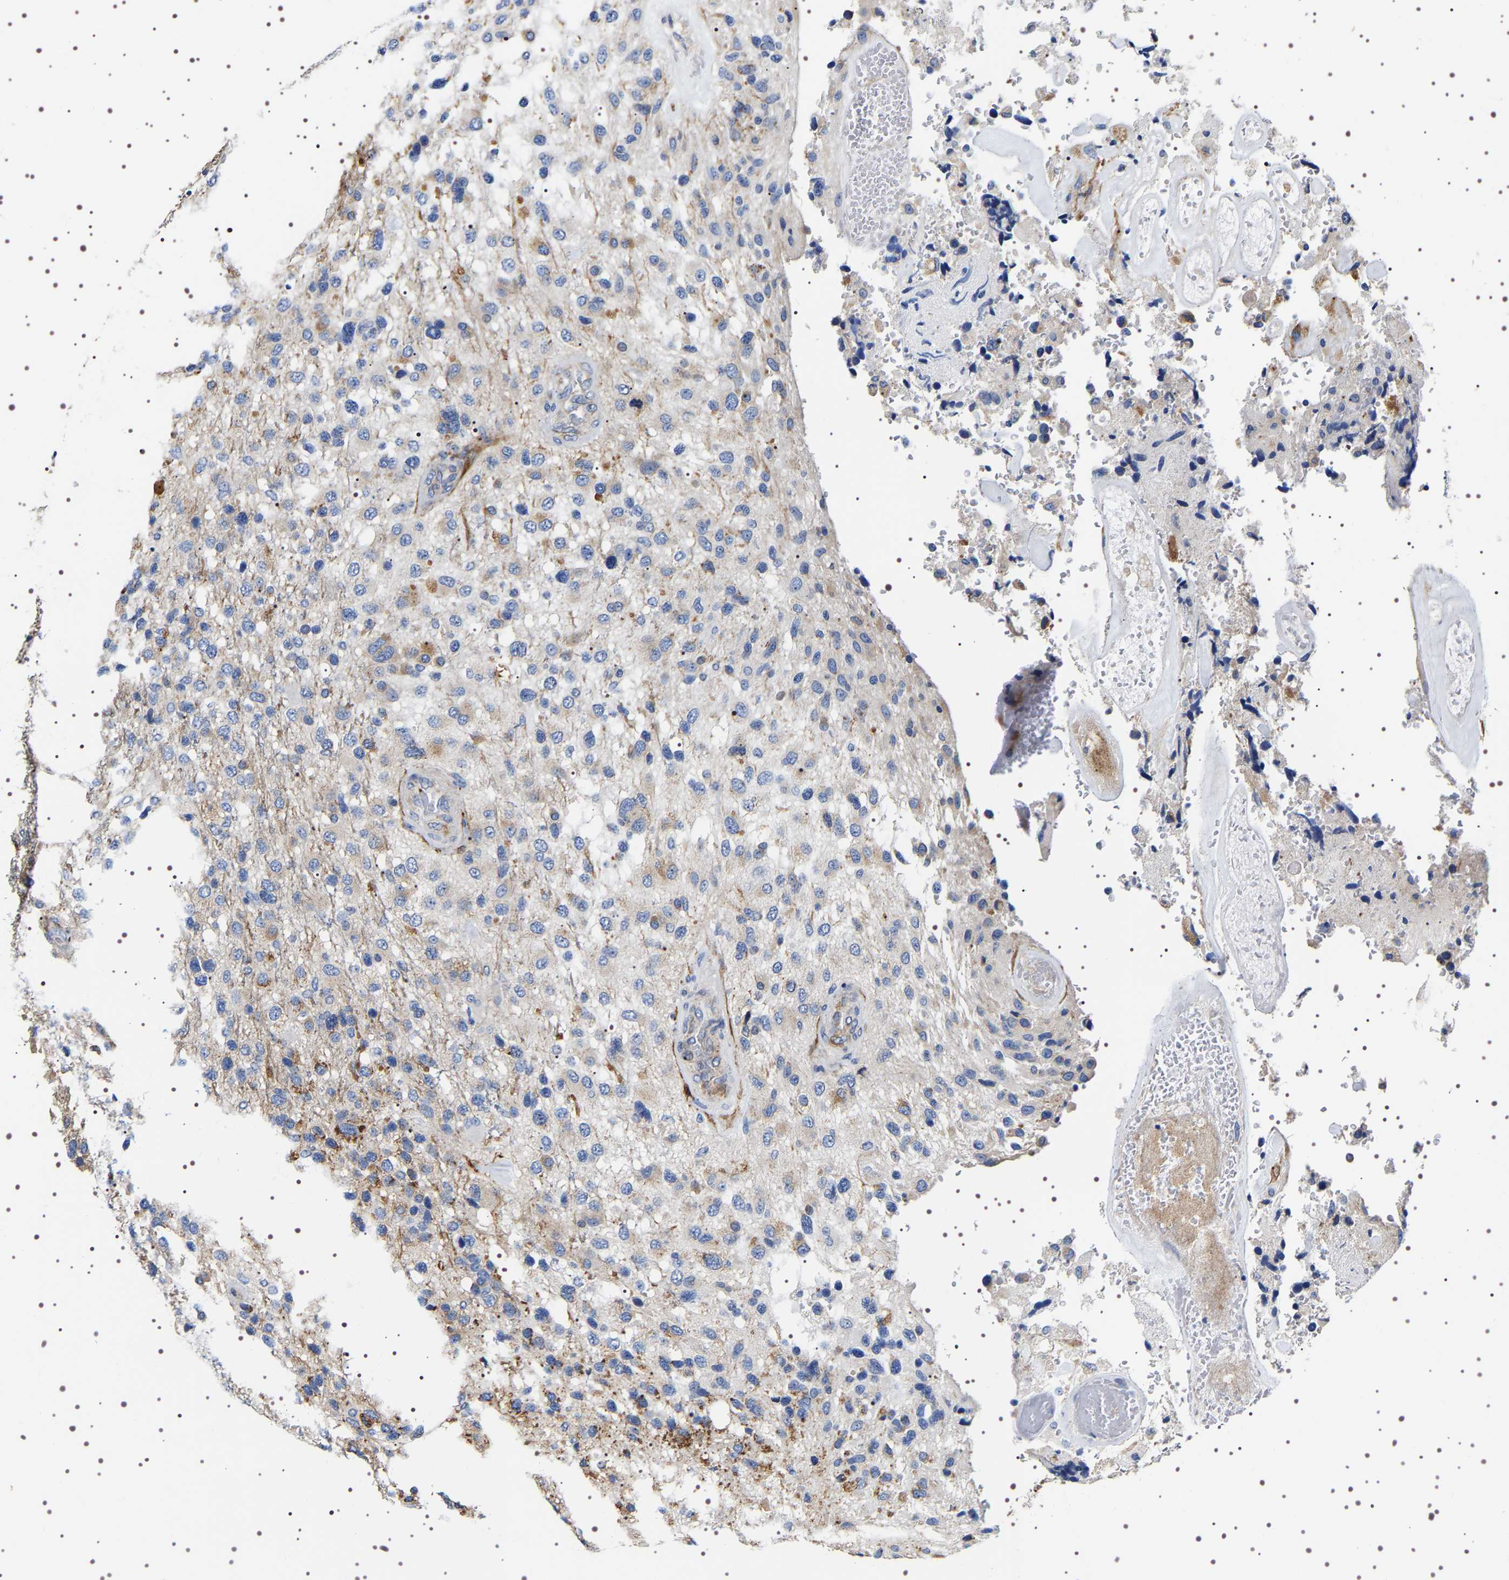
{"staining": {"intensity": "weak", "quantity": "<25%", "location": "cytoplasmic/membranous"}, "tissue": "glioma", "cell_type": "Tumor cells", "image_type": "cancer", "snomed": [{"axis": "morphology", "description": "Glioma, malignant, High grade"}, {"axis": "topography", "description": "Brain"}], "caption": "An IHC image of high-grade glioma (malignant) is shown. There is no staining in tumor cells of high-grade glioma (malignant).", "gene": "SQLE", "patient": {"sex": "female", "age": 58}}